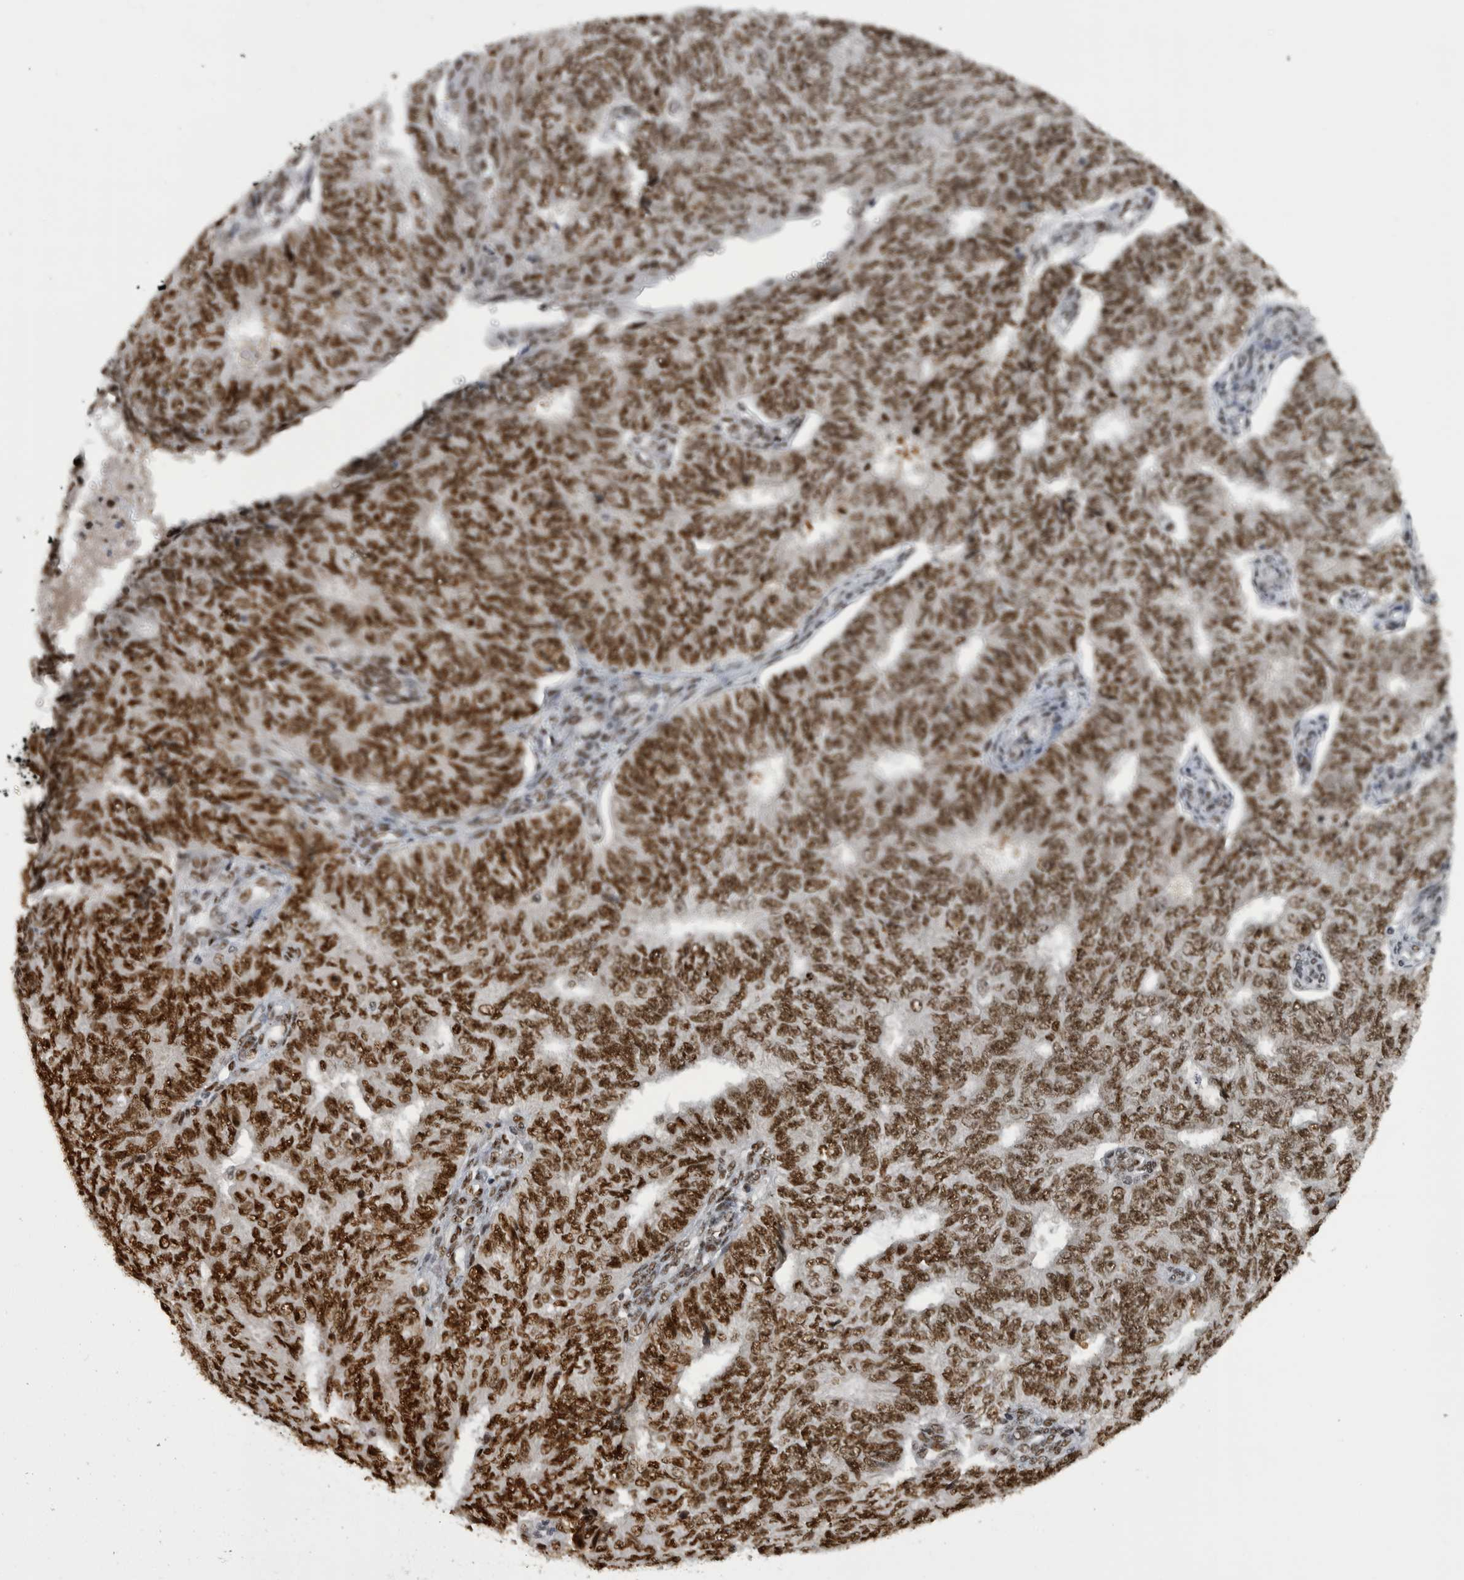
{"staining": {"intensity": "strong", "quantity": ">75%", "location": "nuclear"}, "tissue": "endometrial cancer", "cell_type": "Tumor cells", "image_type": "cancer", "snomed": [{"axis": "morphology", "description": "Adenocarcinoma, NOS"}, {"axis": "topography", "description": "Endometrium"}], "caption": "This micrograph displays immunohistochemistry staining of endometrial cancer (adenocarcinoma), with high strong nuclear positivity in about >75% of tumor cells.", "gene": "ZSCAN2", "patient": {"sex": "female", "age": 32}}